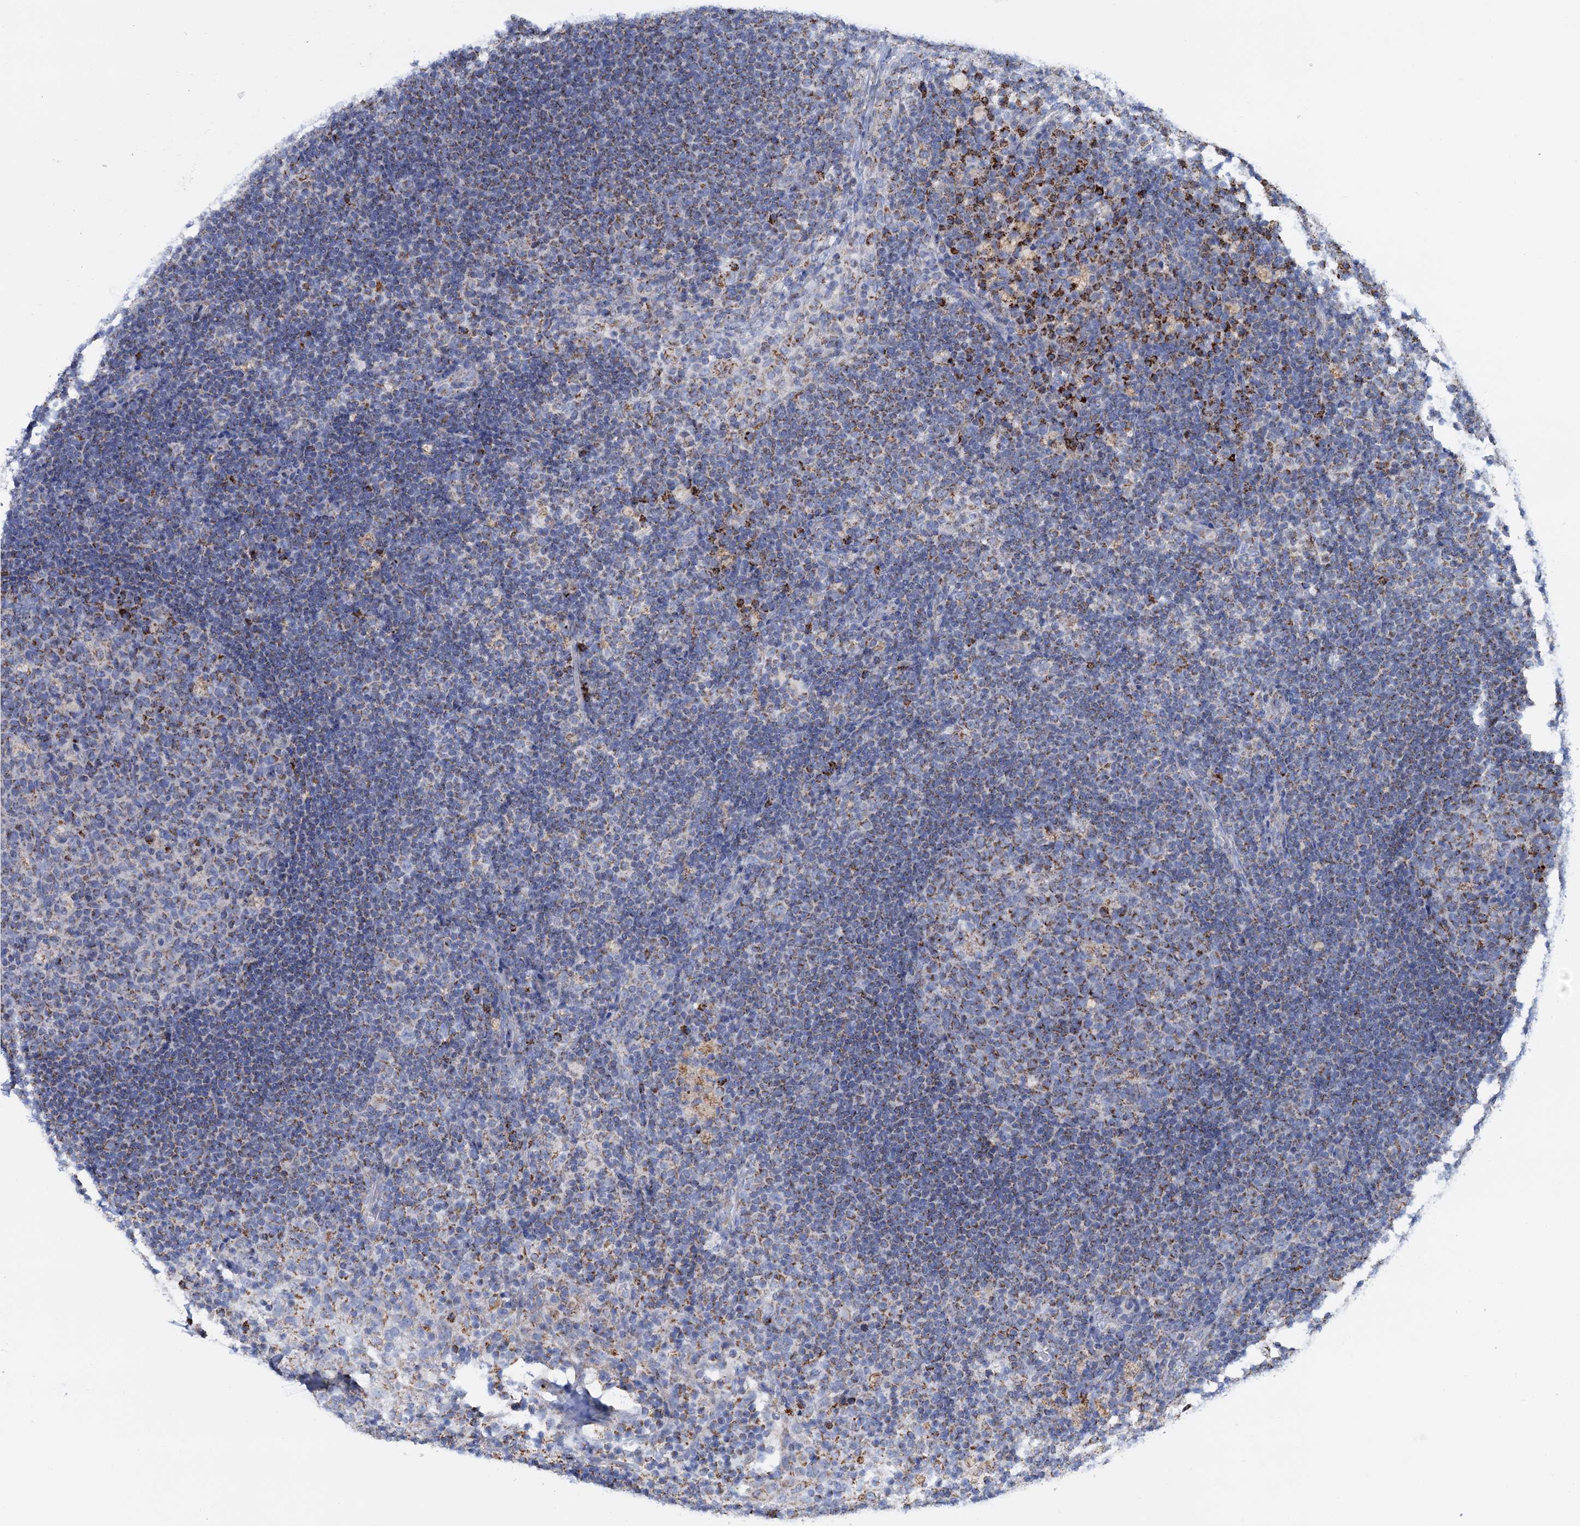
{"staining": {"intensity": "moderate", "quantity": "25%-75%", "location": "cytoplasmic/membranous"}, "tissue": "lymph node", "cell_type": "Germinal center cells", "image_type": "normal", "snomed": [{"axis": "morphology", "description": "Normal tissue, NOS"}, {"axis": "topography", "description": "Lymph node"}], "caption": "Germinal center cells show medium levels of moderate cytoplasmic/membranous staining in approximately 25%-75% of cells in normal lymph node.", "gene": "C2CD3", "patient": {"sex": "female", "age": 70}}